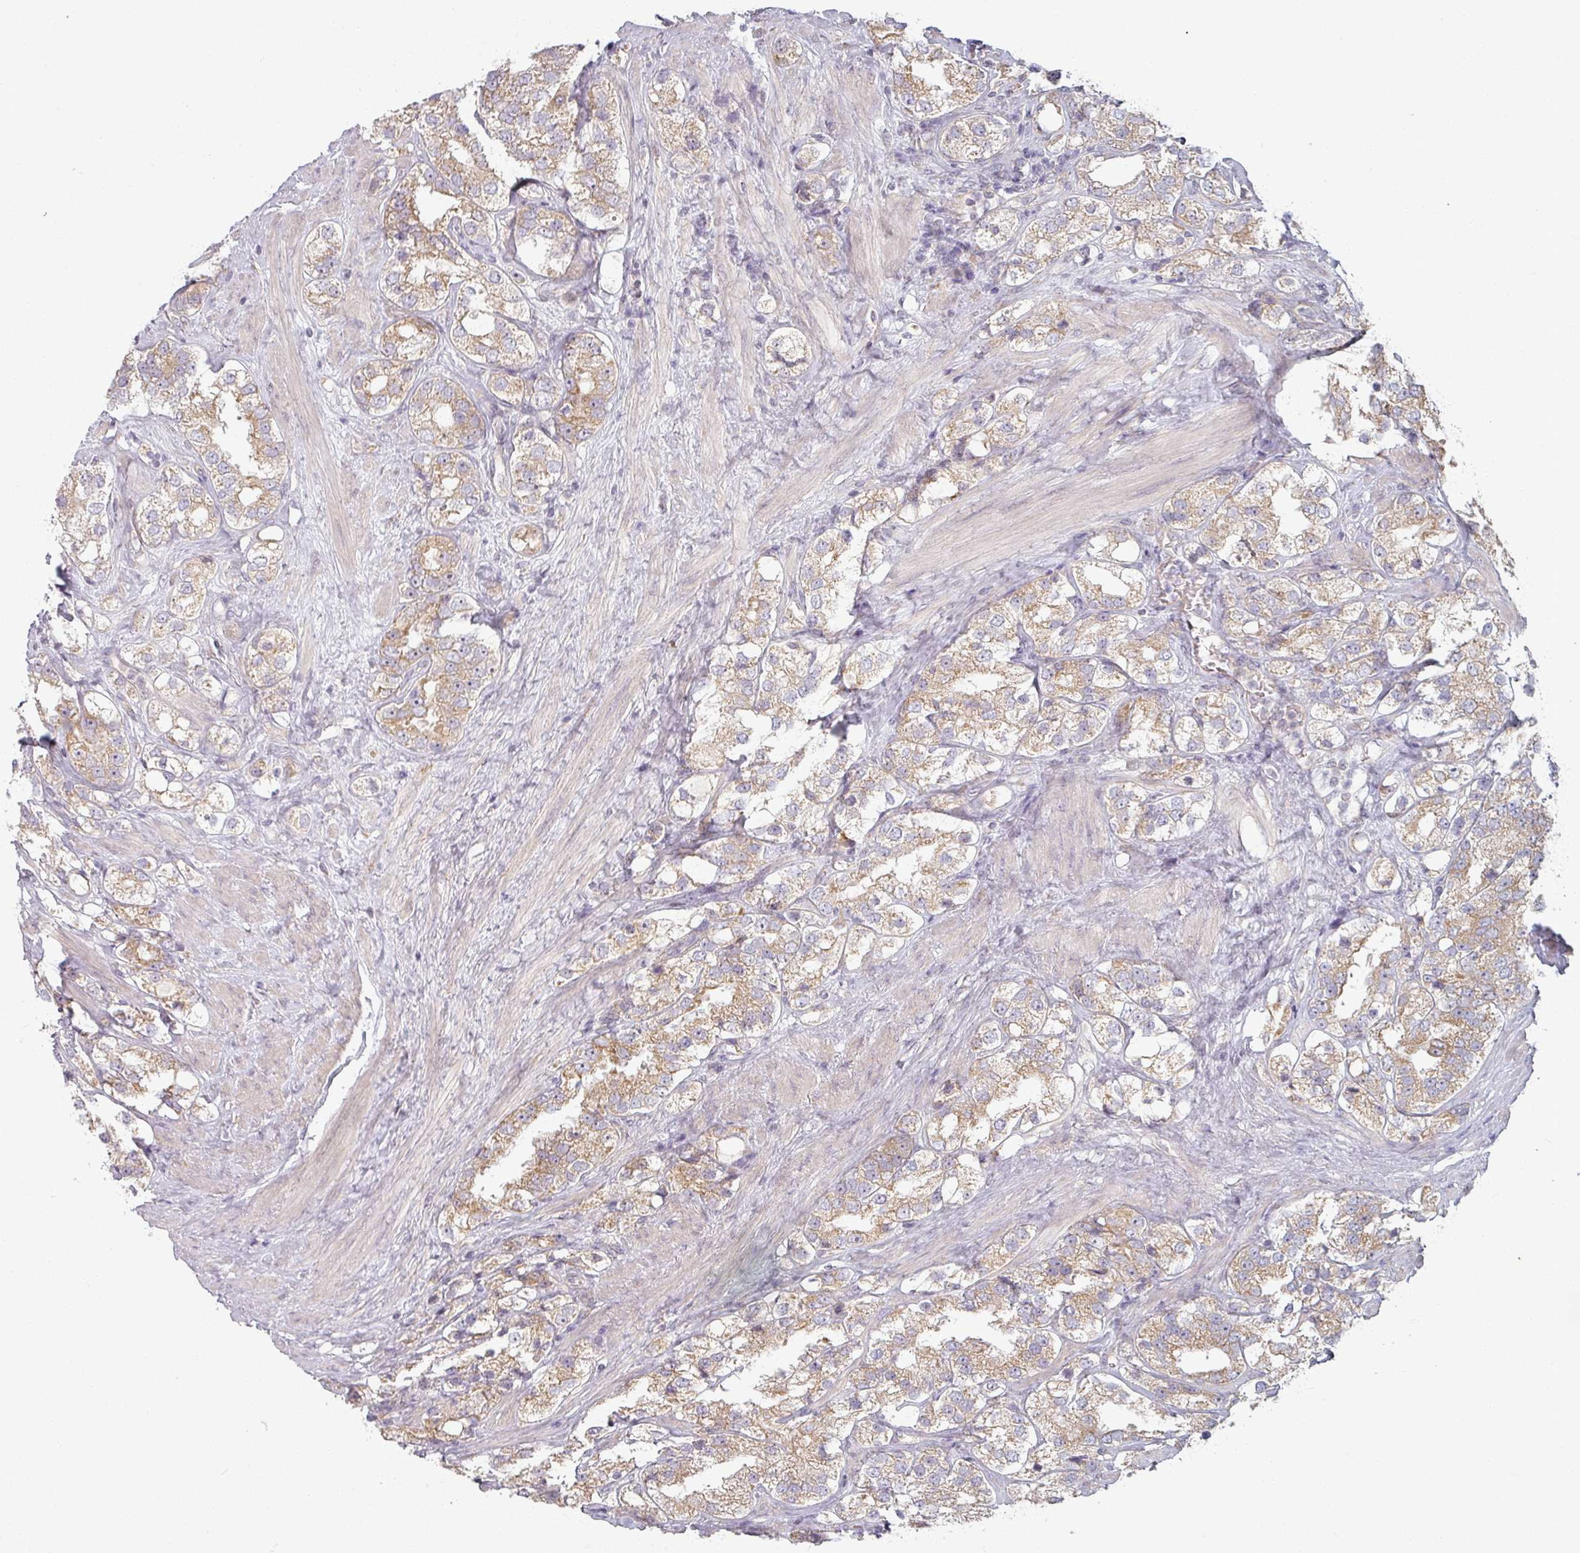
{"staining": {"intensity": "moderate", "quantity": ">75%", "location": "cytoplasmic/membranous"}, "tissue": "prostate cancer", "cell_type": "Tumor cells", "image_type": "cancer", "snomed": [{"axis": "morphology", "description": "Adenocarcinoma, NOS"}, {"axis": "topography", "description": "Prostate"}], "caption": "An image of human prostate cancer stained for a protein shows moderate cytoplasmic/membranous brown staining in tumor cells.", "gene": "PLEKHJ1", "patient": {"sex": "male", "age": 79}}